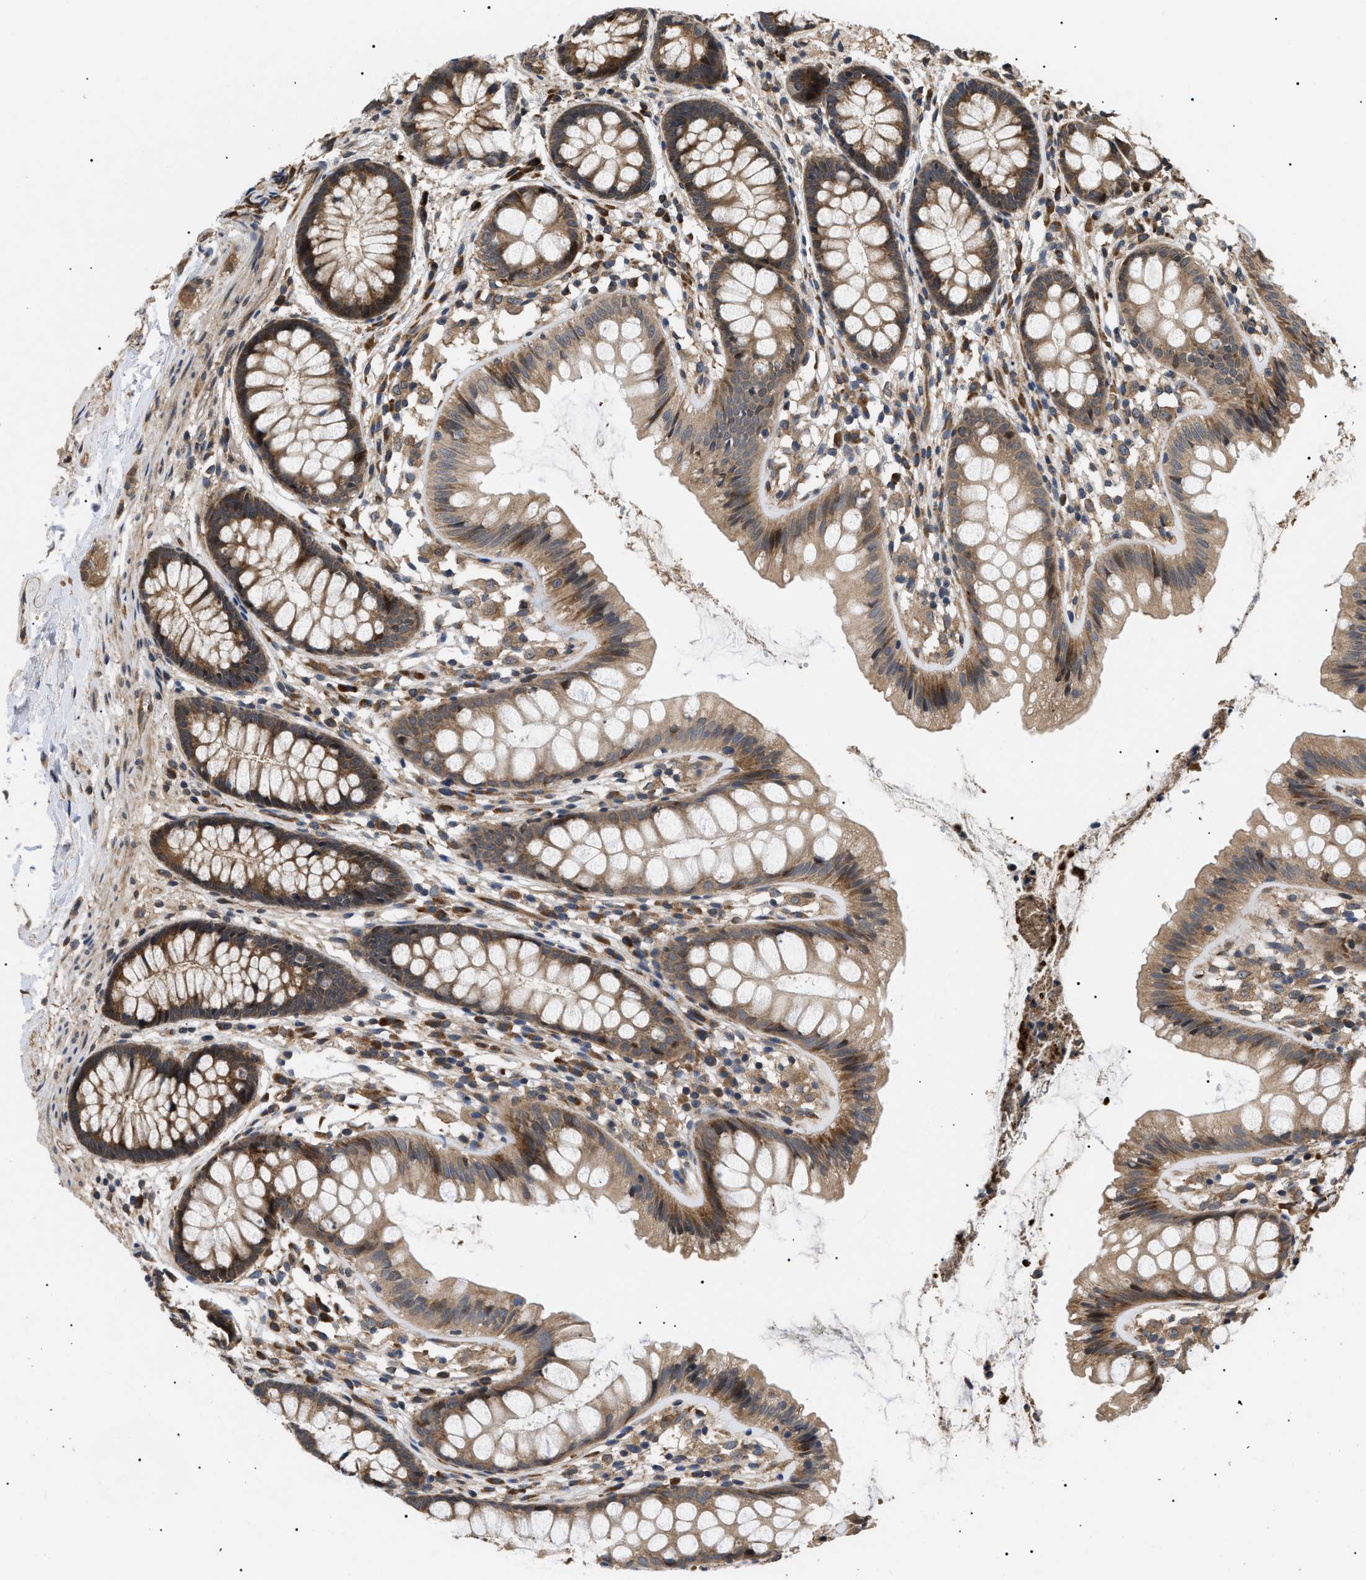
{"staining": {"intensity": "strong", "quantity": ">75%", "location": "cytoplasmic/membranous"}, "tissue": "colon", "cell_type": "Endothelial cells", "image_type": "normal", "snomed": [{"axis": "morphology", "description": "Normal tissue, NOS"}, {"axis": "topography", "description": "Colon"}], "caption": "The photomicrograph displays staining of normal colon, revealing strong cytoplasmic/membranous protein expression (brown color) within endothelial cells. (IHC, brightfield microscopy, high magnification).", "gene": "ASTL", "patient": {"sex": "female", "age": 56}}